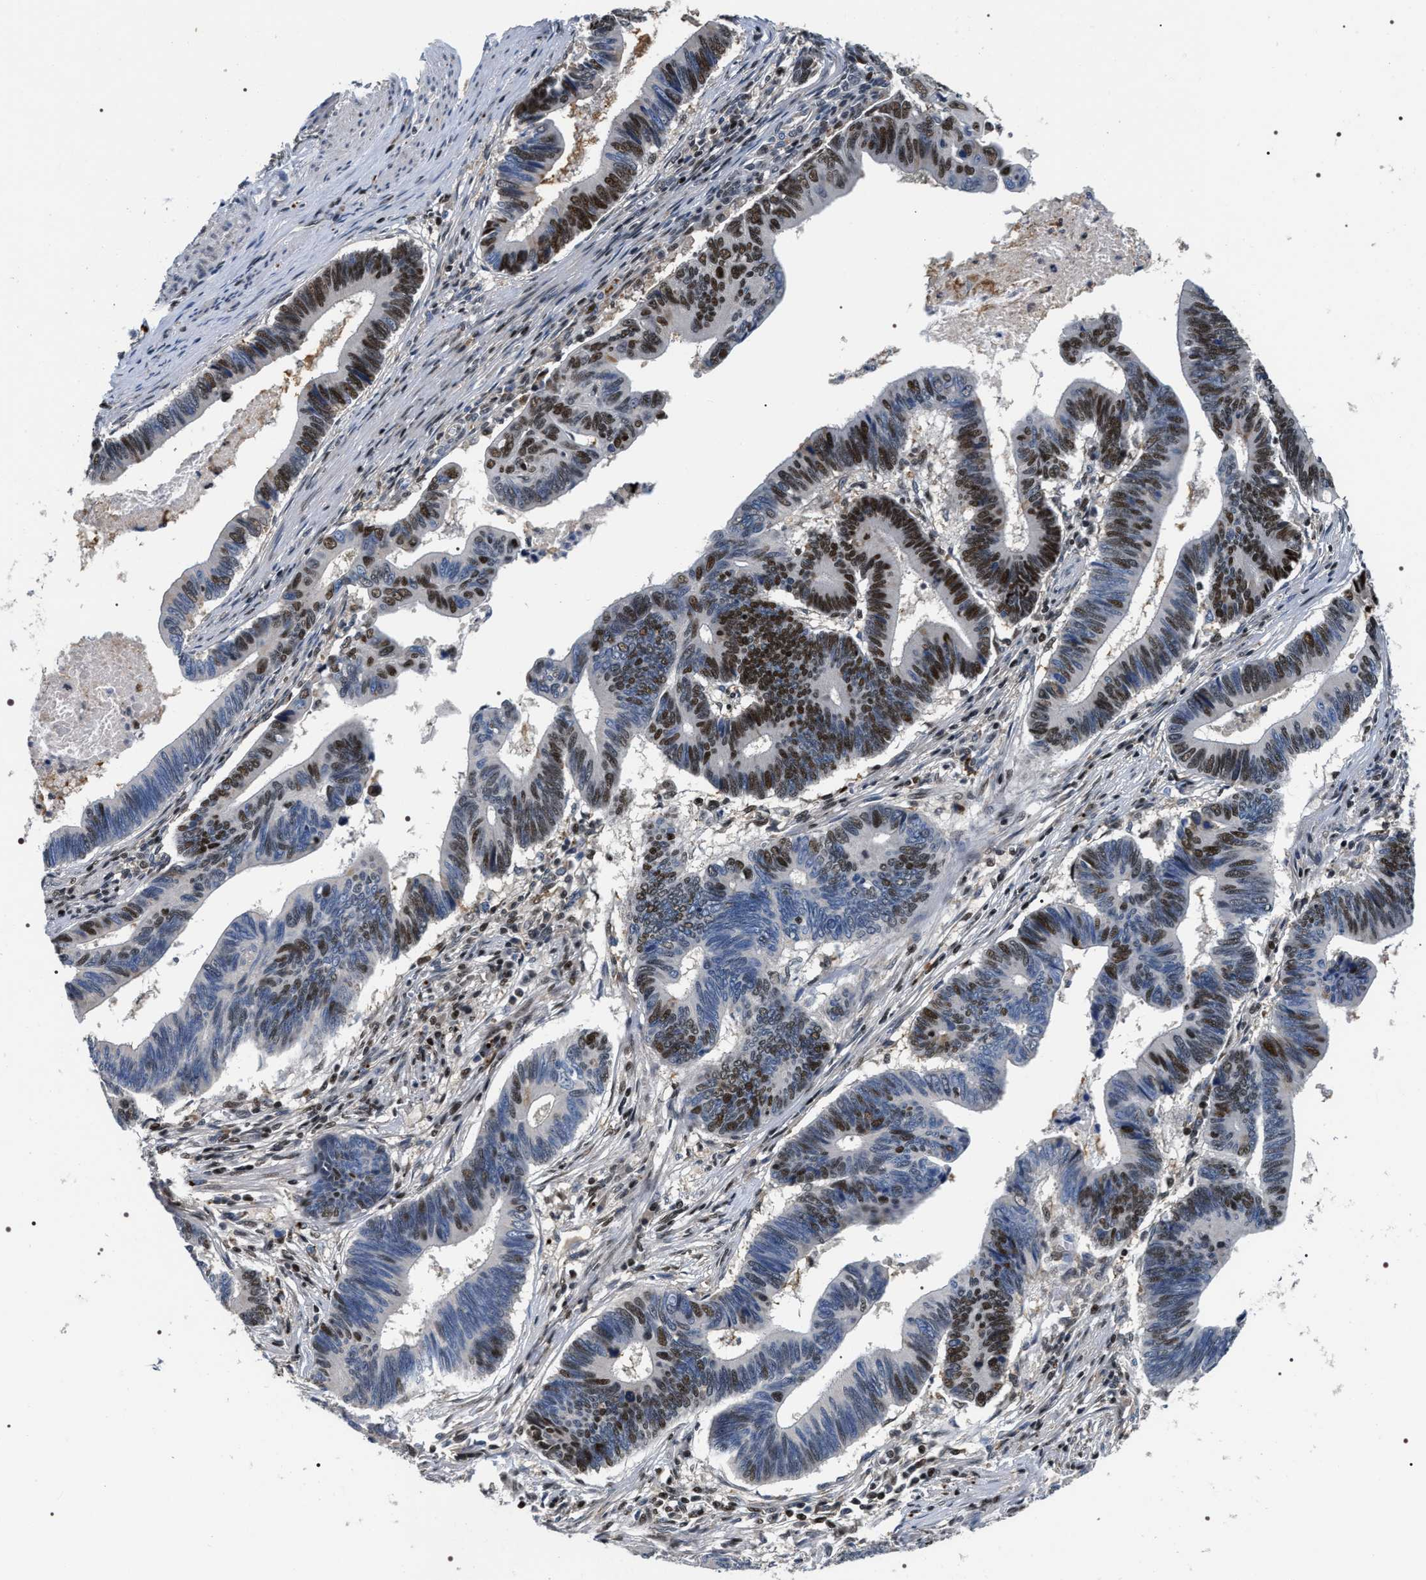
{"staining": {"intensity": "moderate", "quantity": "25%-75%", "location": "nuclear"}, "tissue": "pancreatic cancer", "cell_type": "Tumor cells", "image_type": "cancer", "snomed": [{"axis": "morphology", "description": "Adenocarcinoma, NOS"}, {"axis": "topography", "description": "Pancreas"}], "caption": "An immunohistochemistry micrograph of neoplastic tissue is shown. Protein staining in brown highlights moderate nuclear positivity in adenocarcinoma (pancreatic) within tumor cells.", "gene": "C7orf25", "patient": {"sex": "female", "age": 70}}